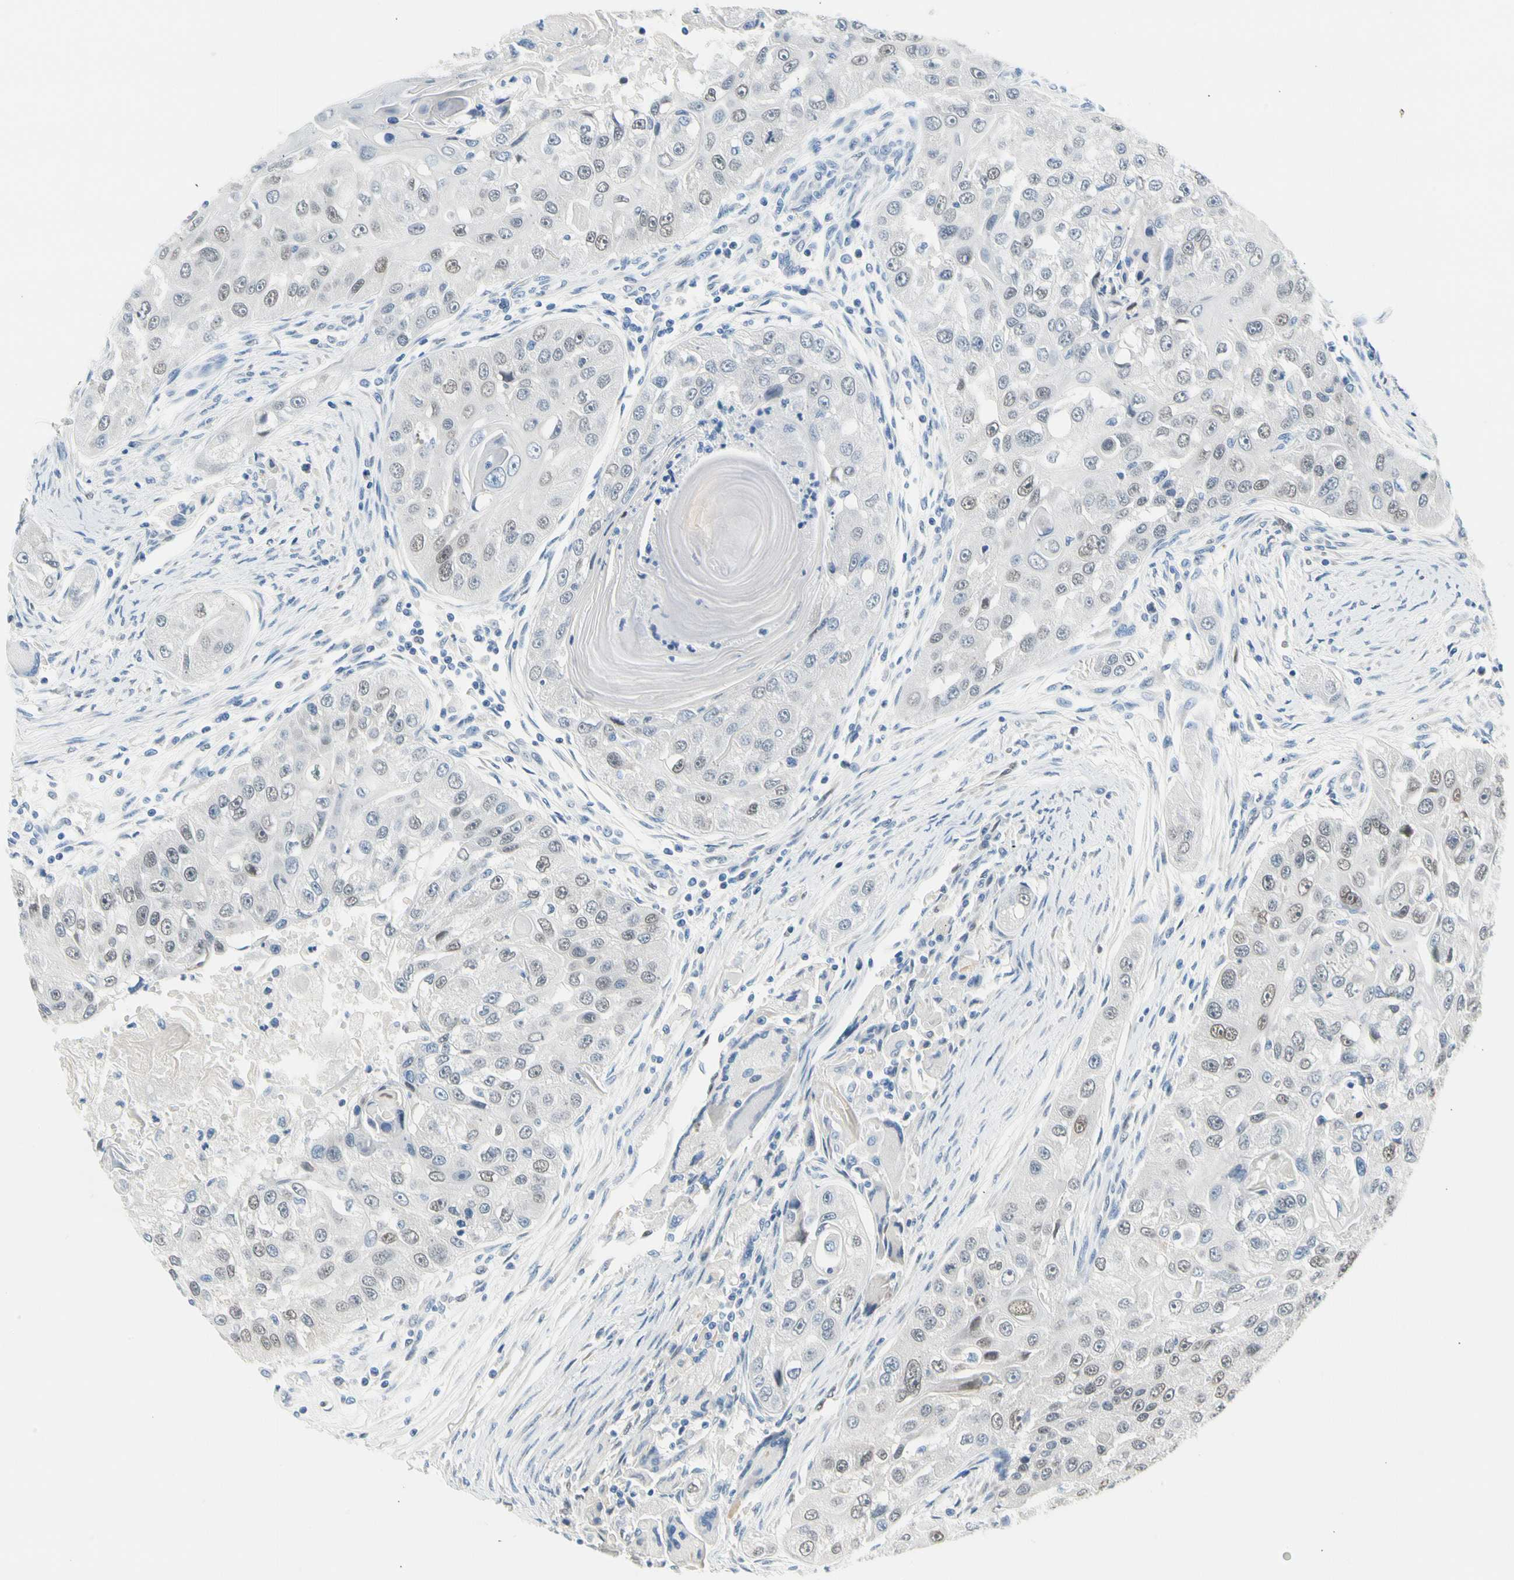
{"staining": {"intensity": "weak", "quantity": "25%-75%", "location": "nuclear"}, "tissue": "head and neck cancer", "cell_type": "Tumor cells", "image_type": "cancer", "snomed": [{"axis": "morphology", "description": "Normal tissue, NOS"}, {"axis": "morphology", "description": "Squamous cell carcinoma, NOS"}, {"axis": "topography", "description": "Skeletal muscle"}, {"axis": "topography", "description": "Head-Neck"}], "caption": "Human head and neck squamous cell carcinoma stained with a brown dye reveals weak nuclear positive expression in approximately 25%-75% of tumor cells.", "gene": "NFIA", "patient": {"sex": "male", "age": 51}}